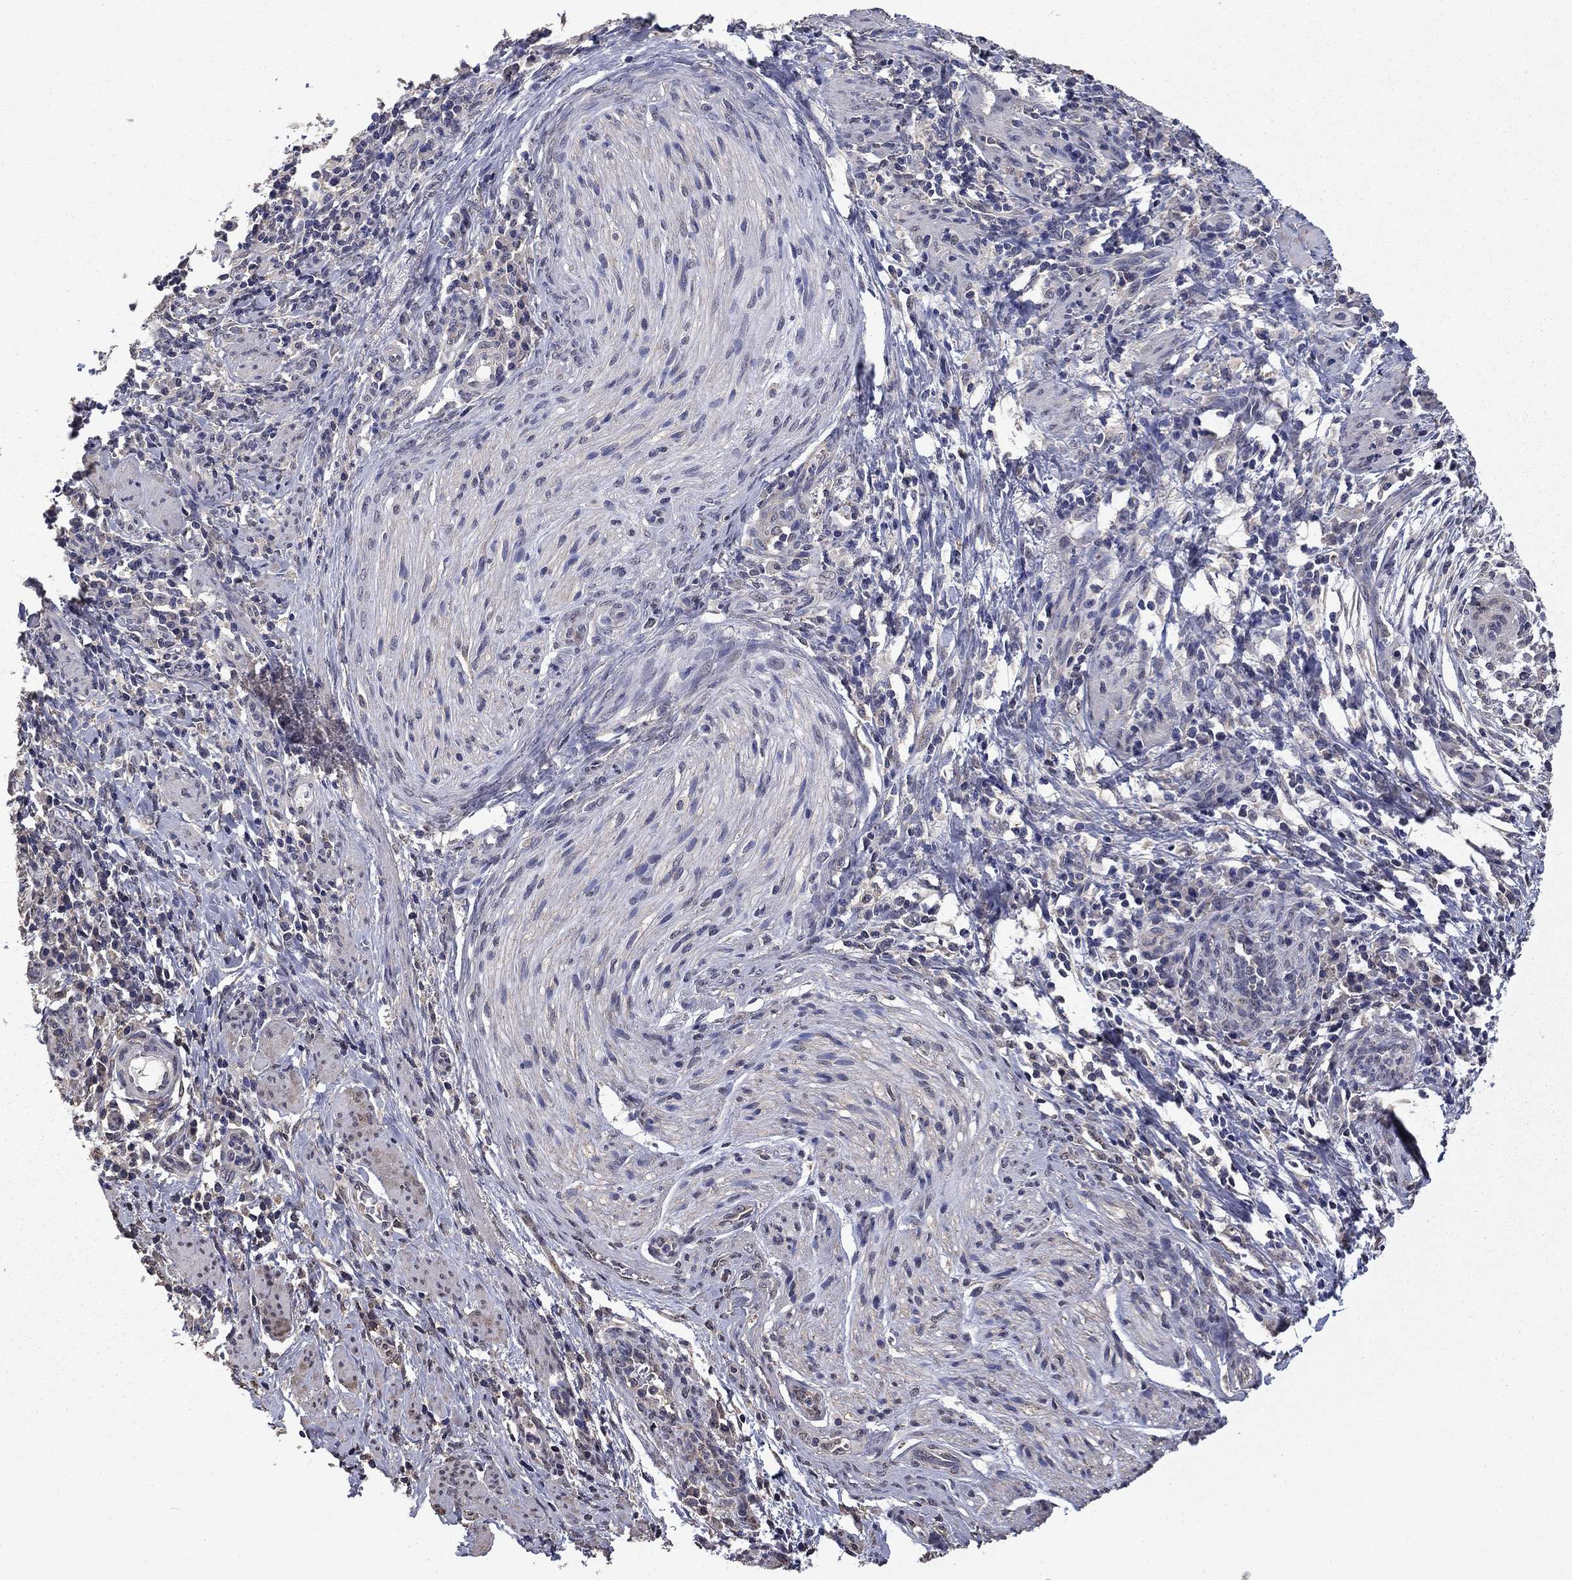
{"staining": {"intensity": "negative", "quantity": "none", "location": "none"}, "tissue": "cervical cancer", "cell_type": "Tumor cells", "image_type": "cancer", "snomed": [{"axis": "morphology", "description": "Squamous cell carcinoma, NOS"}, {"axis": "topography", "description": "Cervix"}], "caption": "The histopathology image demonstrates no staining of tumor cells in squamous cell carcinoma (cervical).", "gene": "MFAP3L", "patient": {"sex": "female", "age": 26}}